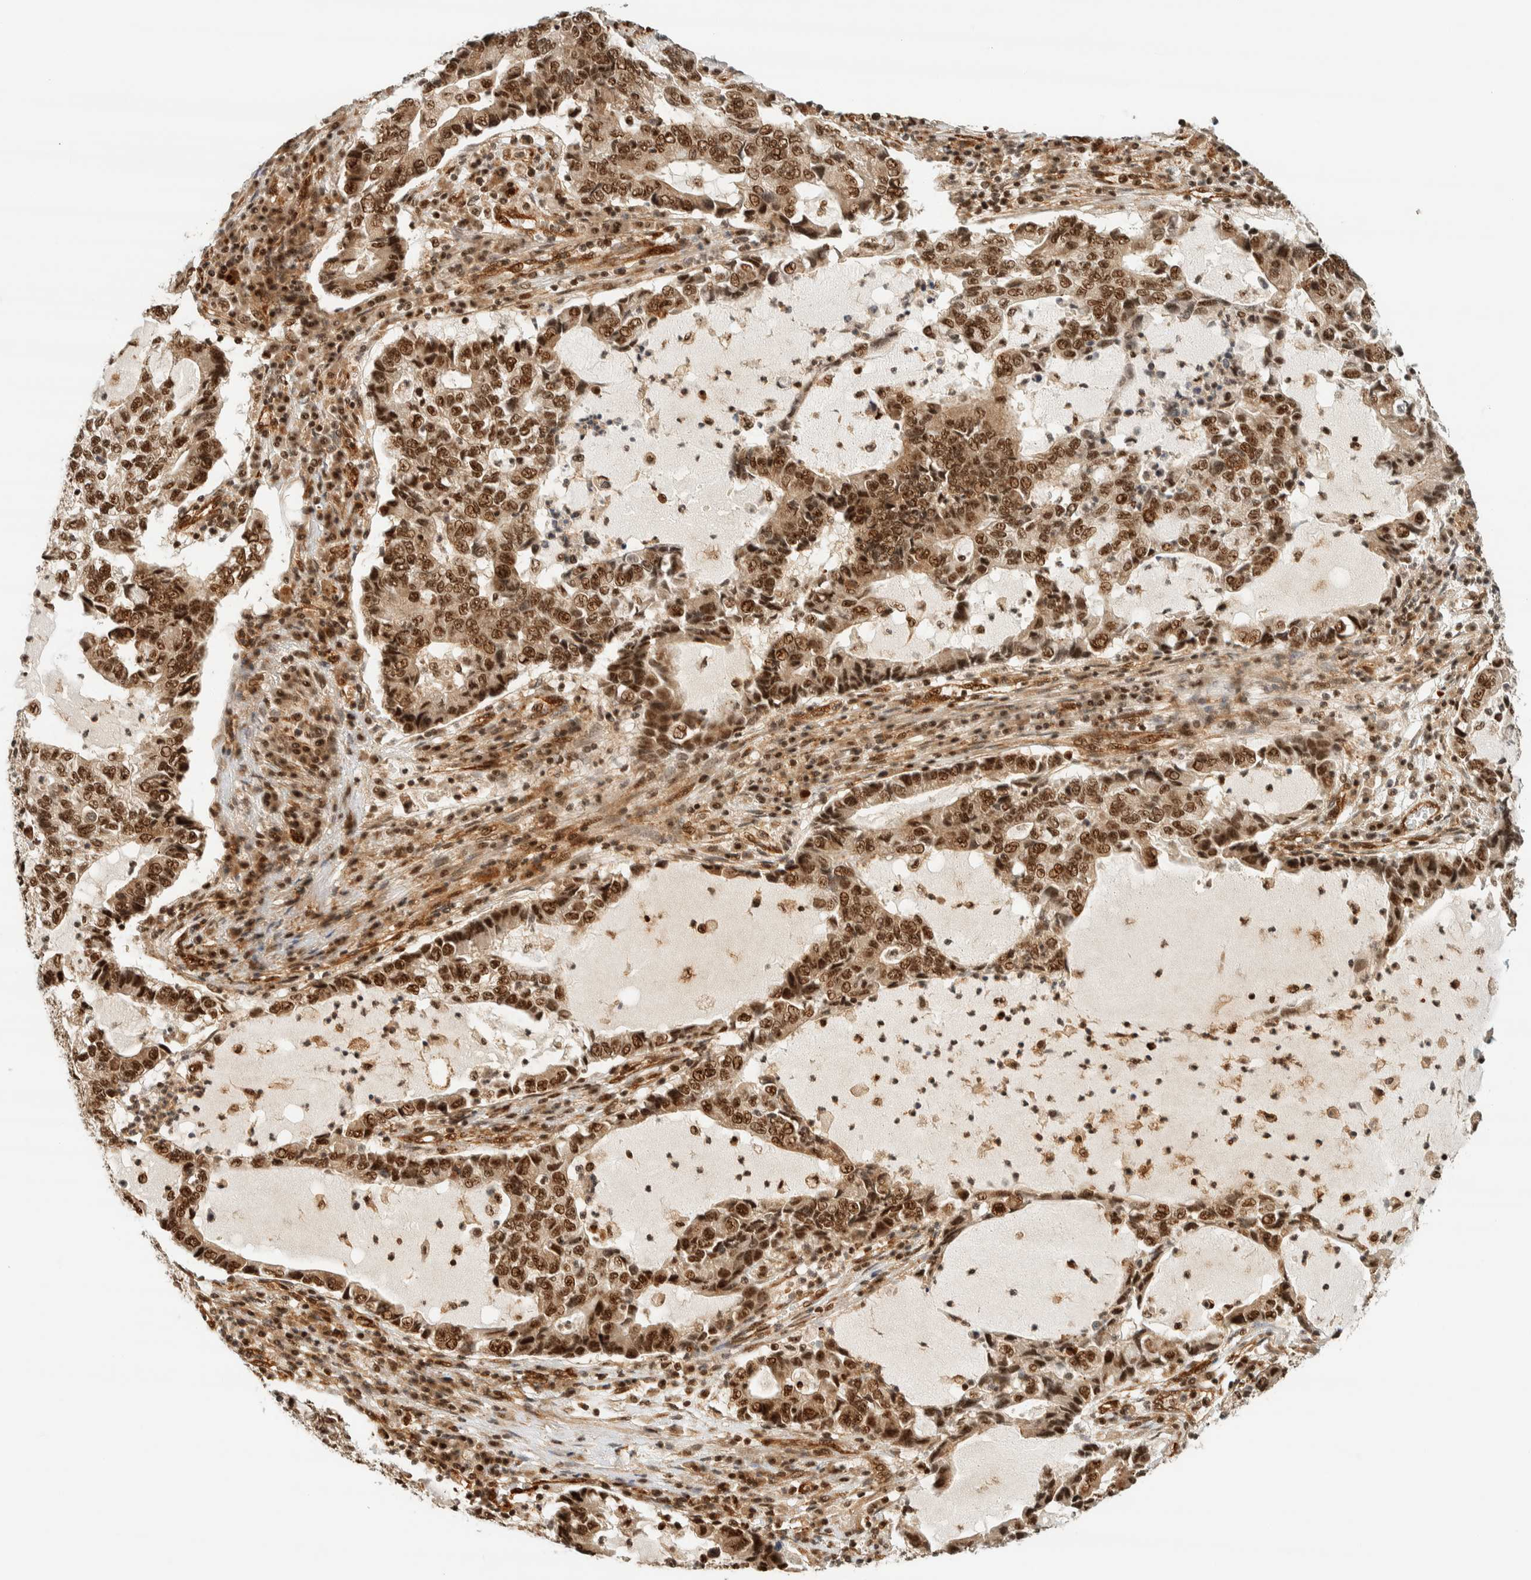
{"staining": {"intensity": "moderate", "quantity": ">75%", "location": "nuclear"}, "tissue": "lung cancer", "cell_type": "Tumor cells", "image_type": "cancer", "snomed": [{"axis": "morphology", "description": "Adenocarcinoma, NOS"}, {"axis": "topography", "description": "Lung"}], "caption": "Tumor cells display moderate nuclear expression in about >75% of cells in lung adenocarcinoma. (Brightfield microscopy of DAB IHC at high magnification).", "gene": "SIK1", "patient": {"sex": "female", "age": 51}}